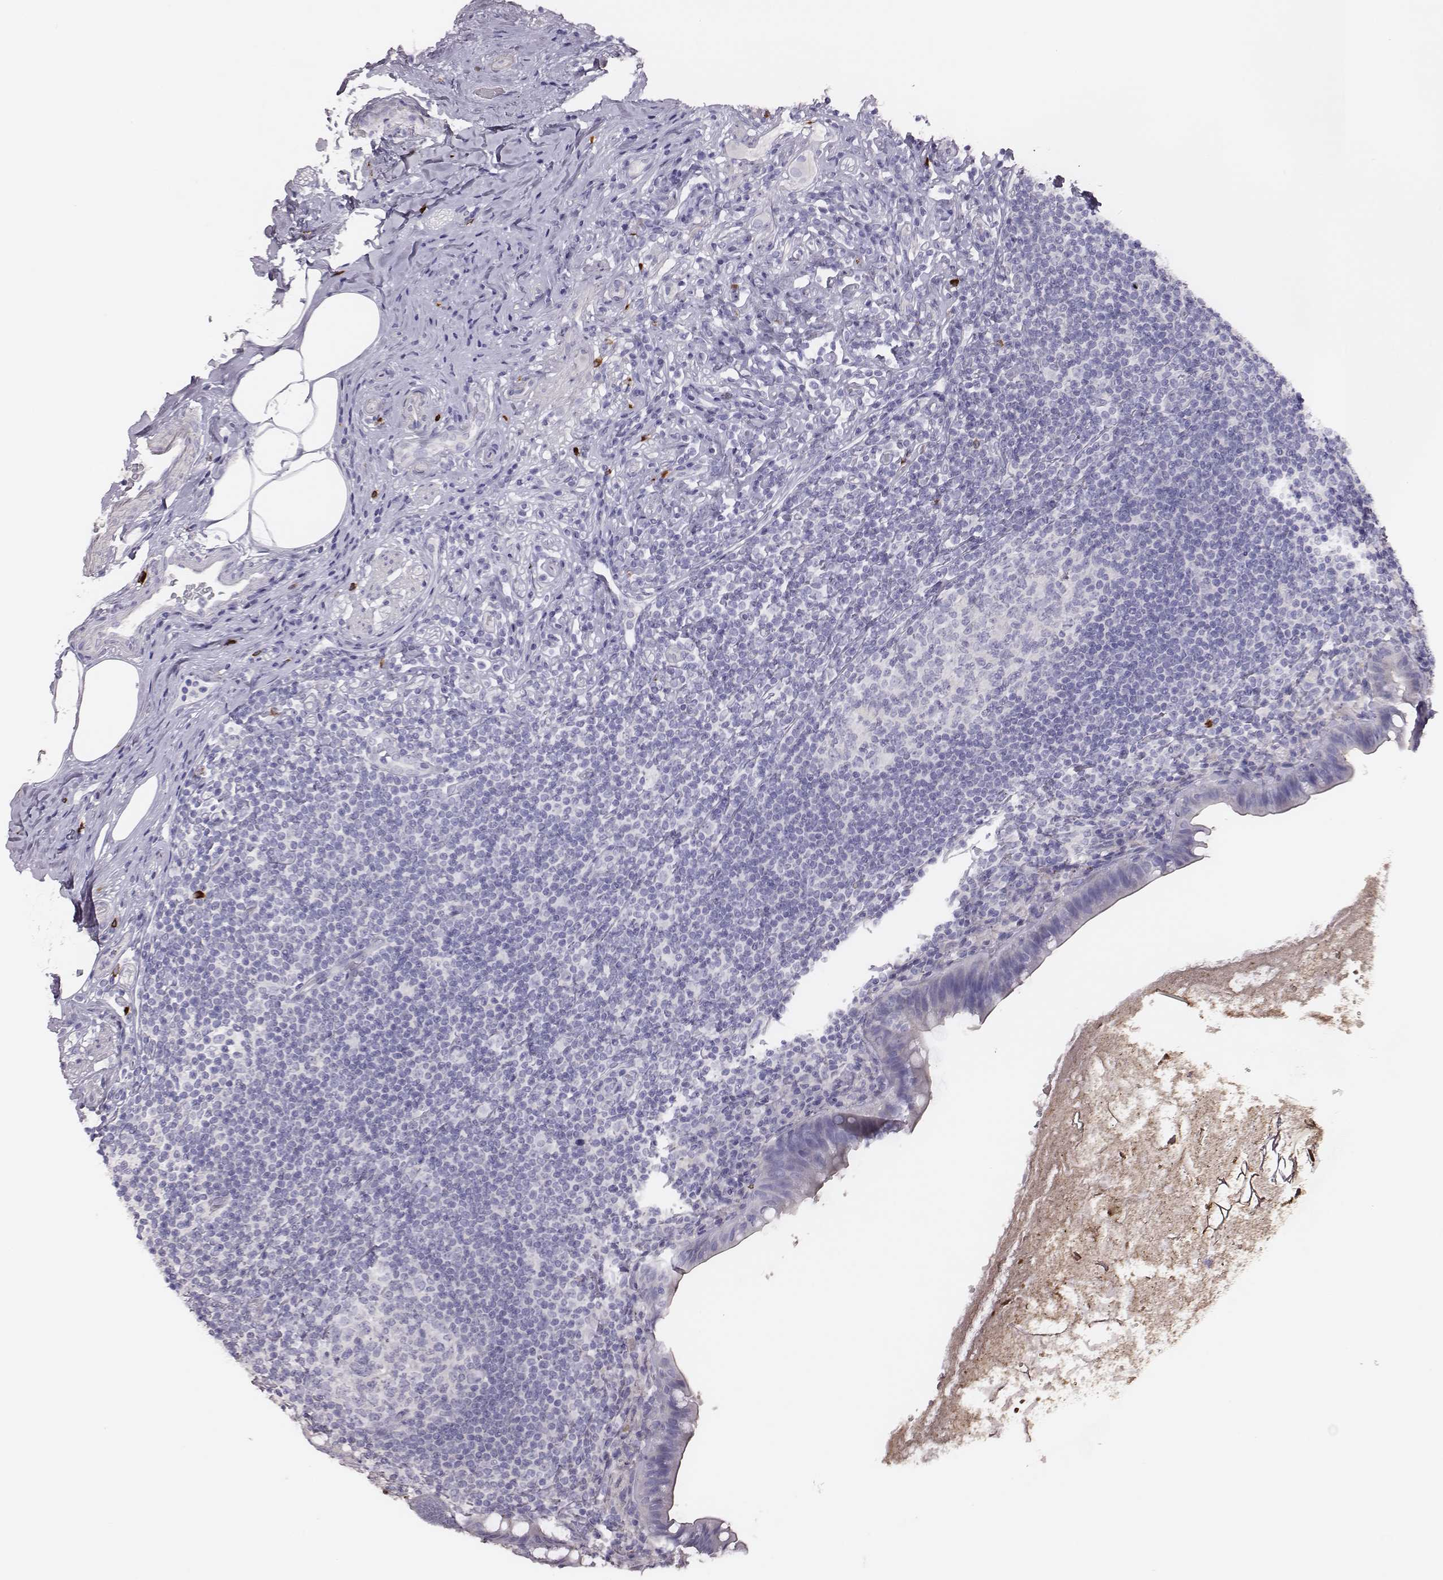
{"staining": {"intensity": "negative", "quantity": "none", "location": "none"}, "tissue": "appendix", "cell_type": "Glandular cells", "image_type": "normal", "snomed": [{"axis": "morphology", "description": "Normal tissue, NOS"}, {"axis": "topography", "description": "Appendix"}], "caption": "The immunohistochemistry (IHC) histopathology image has no significant staining in glandular cells of appendix.", "gene": "P2RY10", "patient": {"sex": "male", "age": 47}}